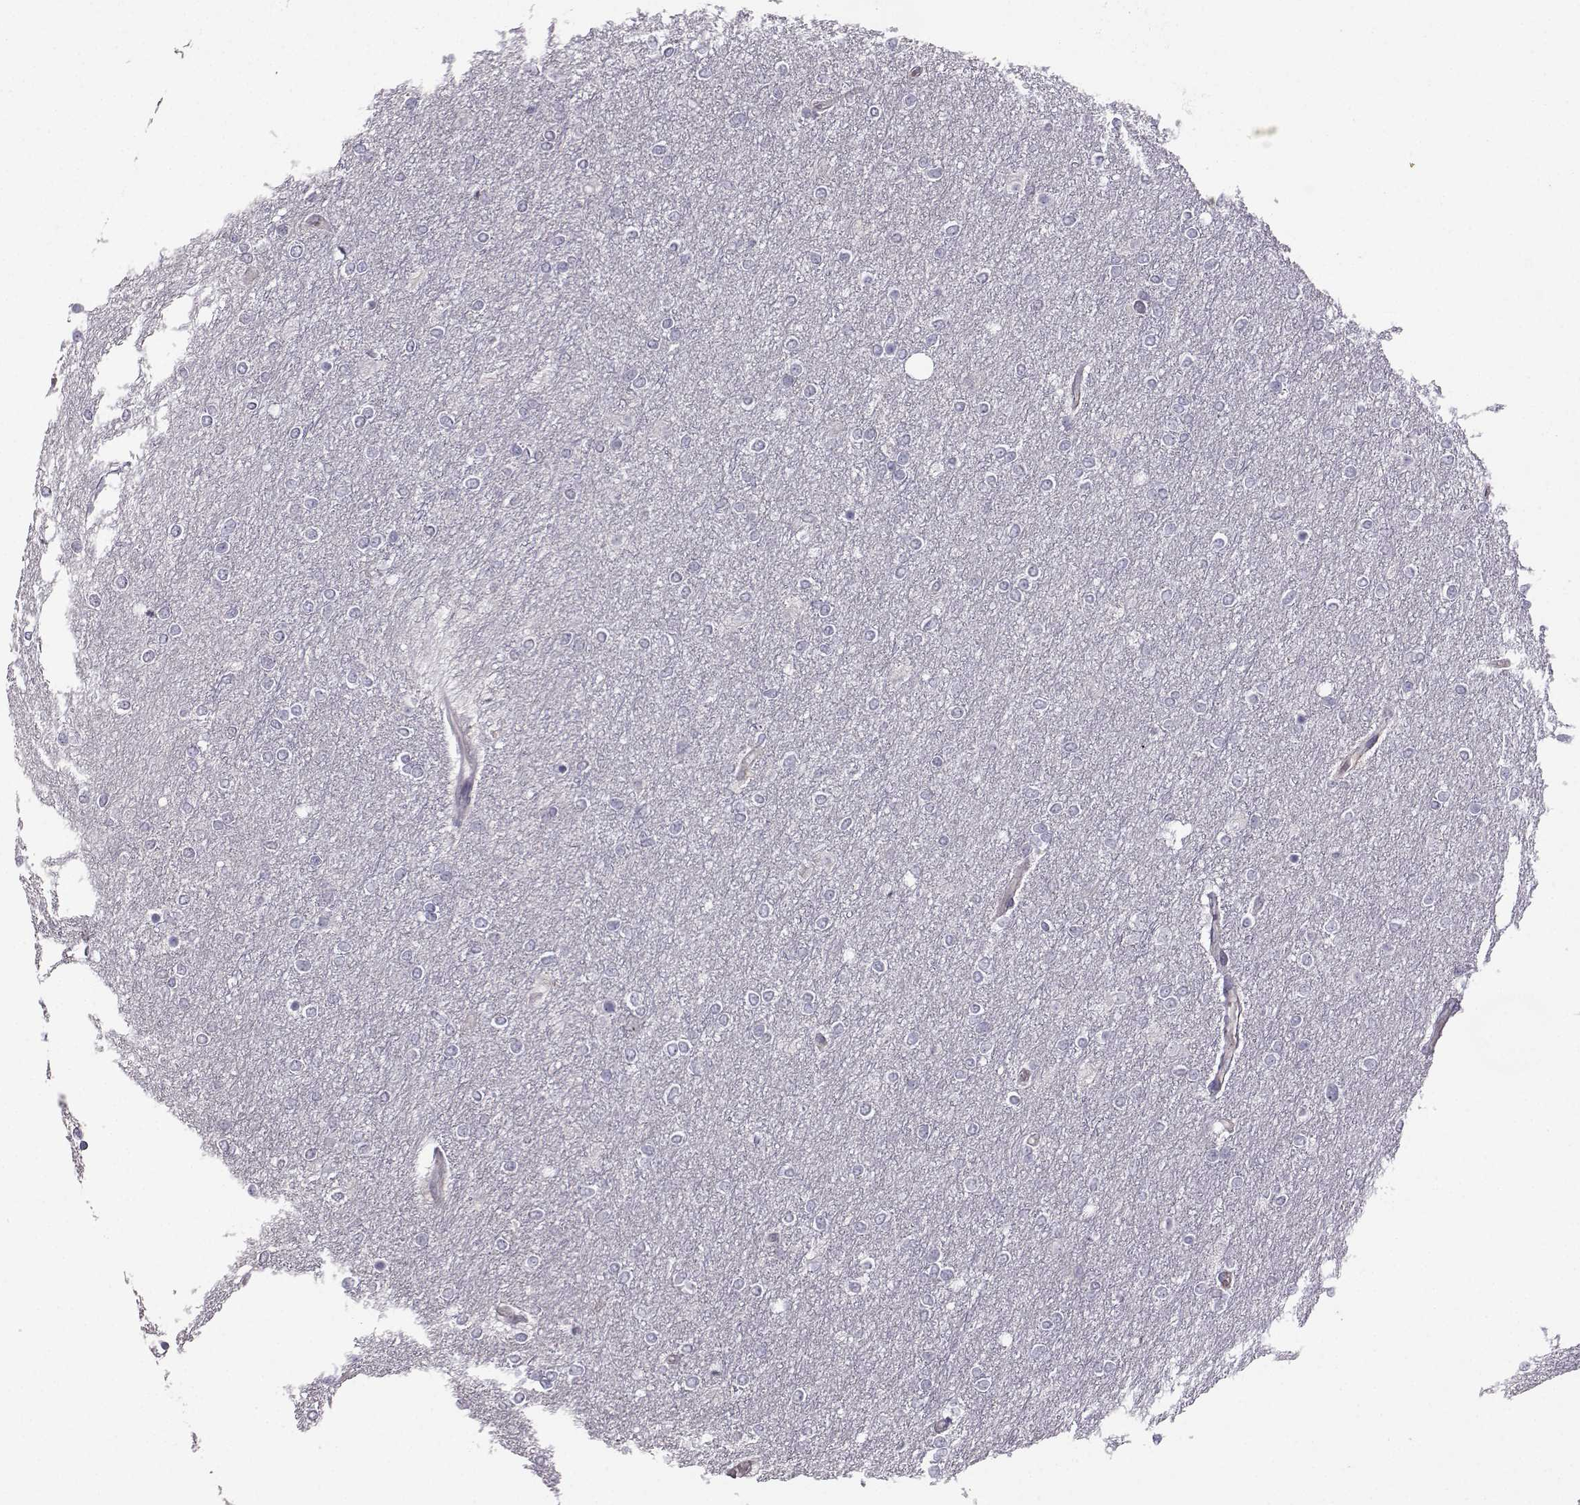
{"staining": {"intensity": "negative", "quantity": "none", "location": "none"}, "tissue": "glioma", "cell_type": "Tumor cells", "image_type": "cancer", "snomed": [{"axis": "morphology", "description": "Glioma, malignant, High grade"}, {"axis": "topography", "description": "Brain"}], "caption": "There is no significant positivity in tumor cells of malignant high-grade glioma.", "gene": "FCAMR", "patient": {"sex": "female", "age": 61}}